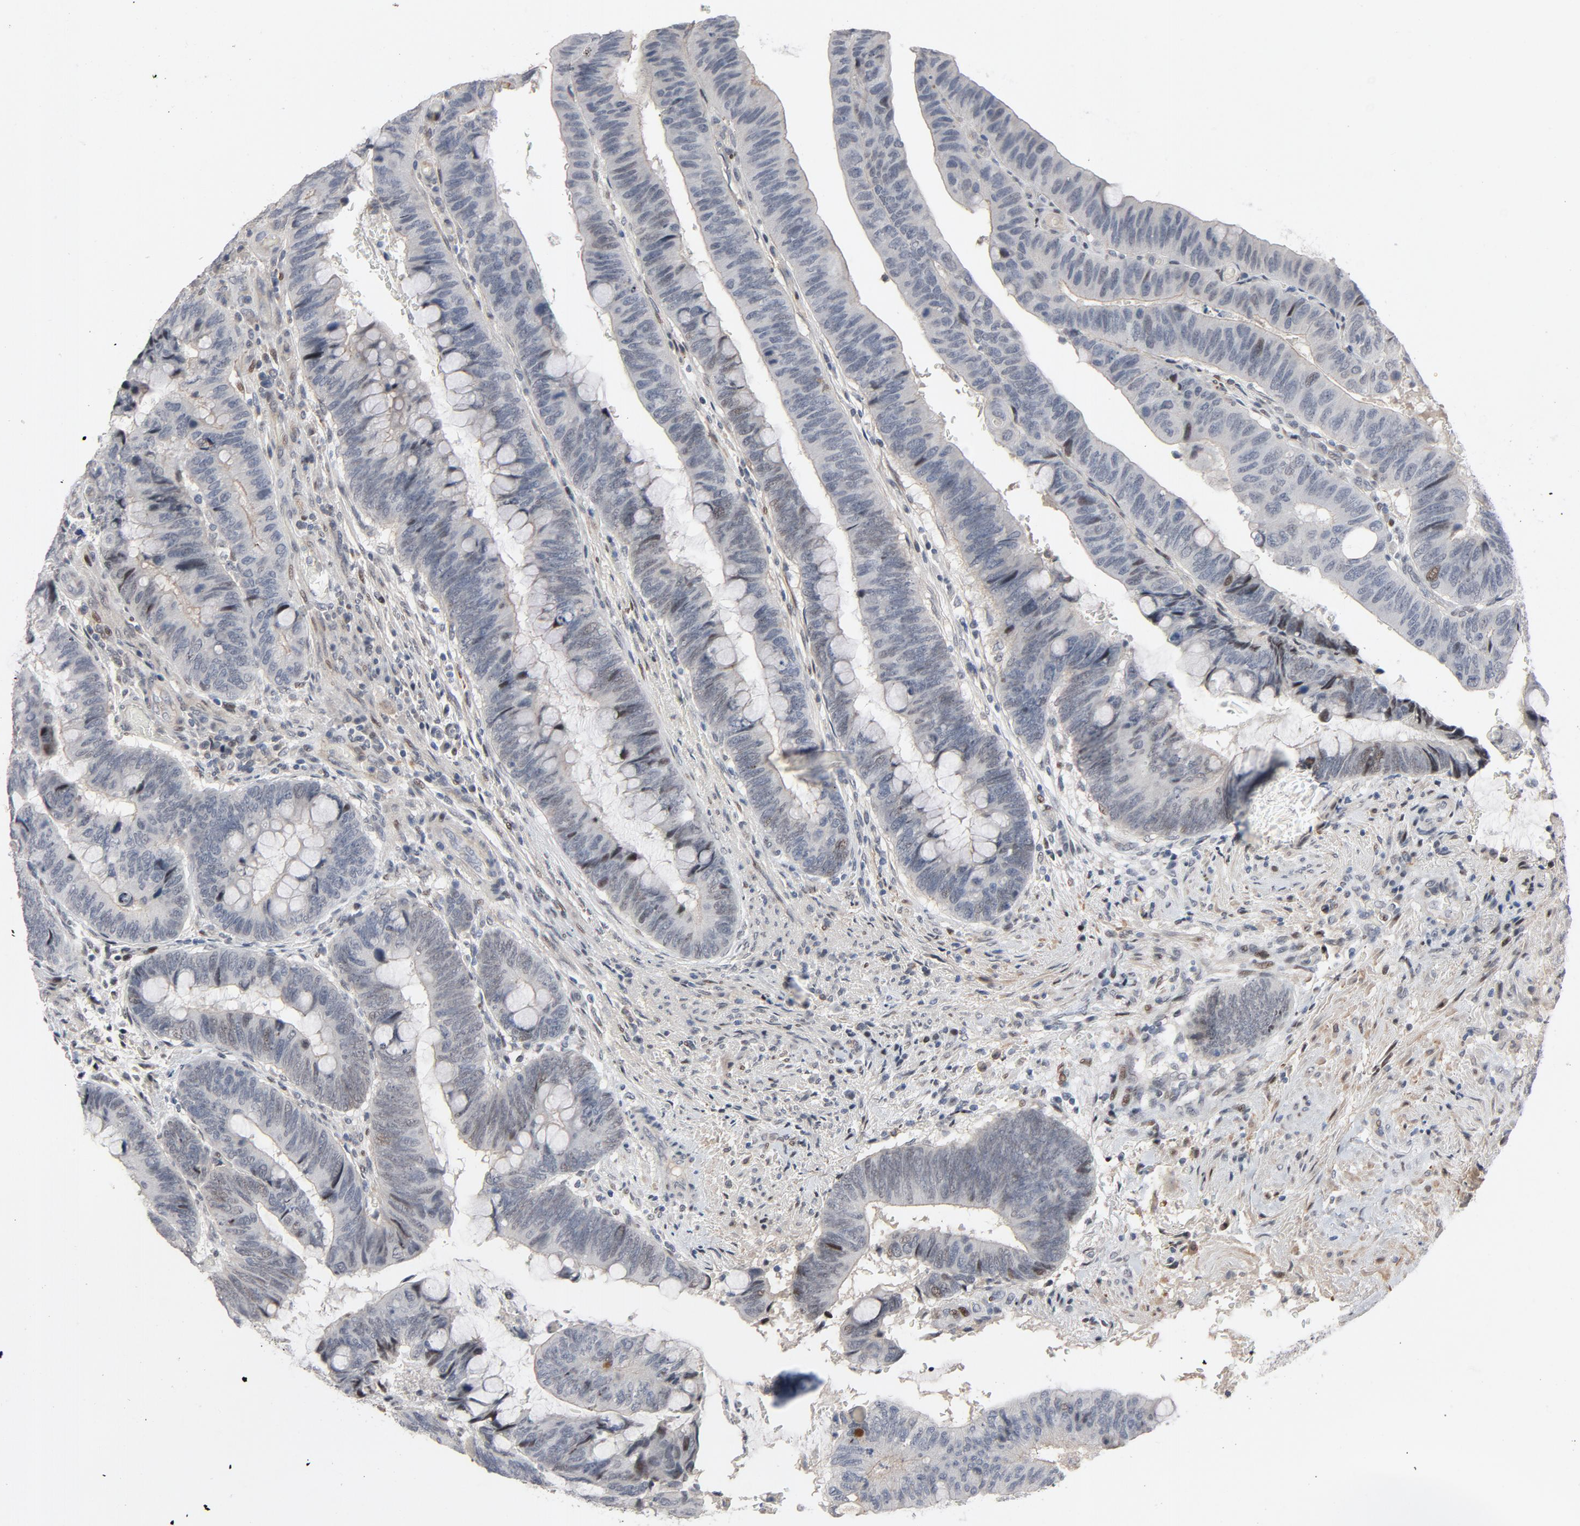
{"staining": {"intensity": "negative", "quantity": "none", "location": "none"}, "tissue": "colorectal cancer", "cell_type": "Tumor cells", "image_type": "cancer", "snomed": [{"axis": "morphology", "description": "Normal tissue, NOS"}, {"axis": "morphology", "description": "Adenocarcinoma, NOS"}, {"axis": "topography", "description": "Rectum"}], "caption": "Immunohistochemistry (IHC) of colorectal adenocarcinoma displays no expression in tumor cells. (Brightfield microscopy of DAB (3,3'-diaminobenzidine) immunohistochemistry at high magnification).", "gene": "FSCB", "patient": {"sex": "male", "age": 92}}